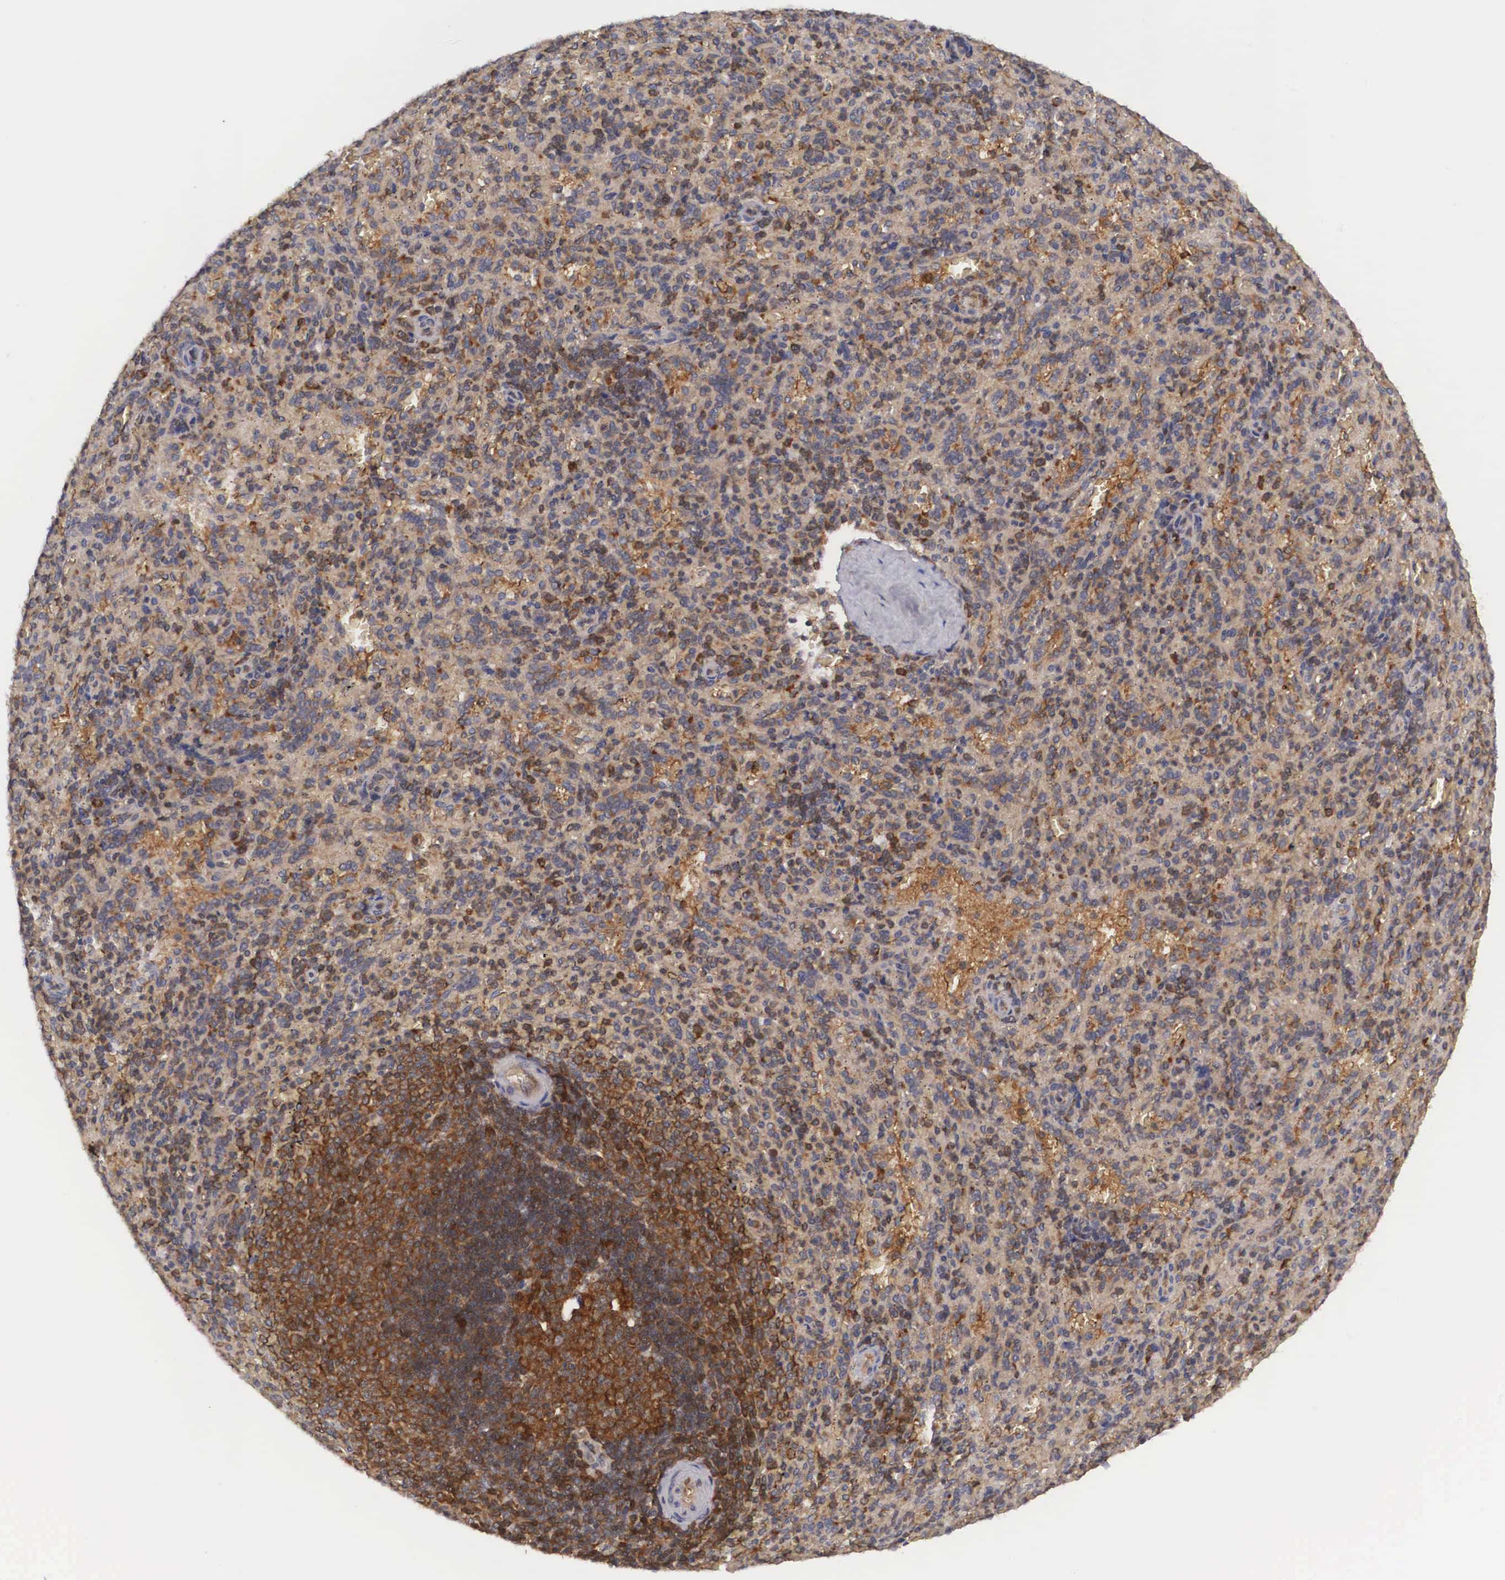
{"staining": {"intensity": "strong", "quantity": "25%-75%", "location": "cytoplasmic/membranous,nuclear"}, "tissue": "spleen", "cell_type": "Cells in red pulp", "image_type": "normal", "snomed": [{"axis": "morphology", "description": "Normal tissue, NOS"}, {"axis": "topography", "description": "Spleen"}], "caption": "IHC photomicrograph of benign spleen stained for a protein (brown), which displays high levels of strong cytoplasmic/membranous,nuclear staining in approximately 25%-75% of cells in red pulp.", "gene": "ADSL", "patient": {"sex": "female", "age": 21}}